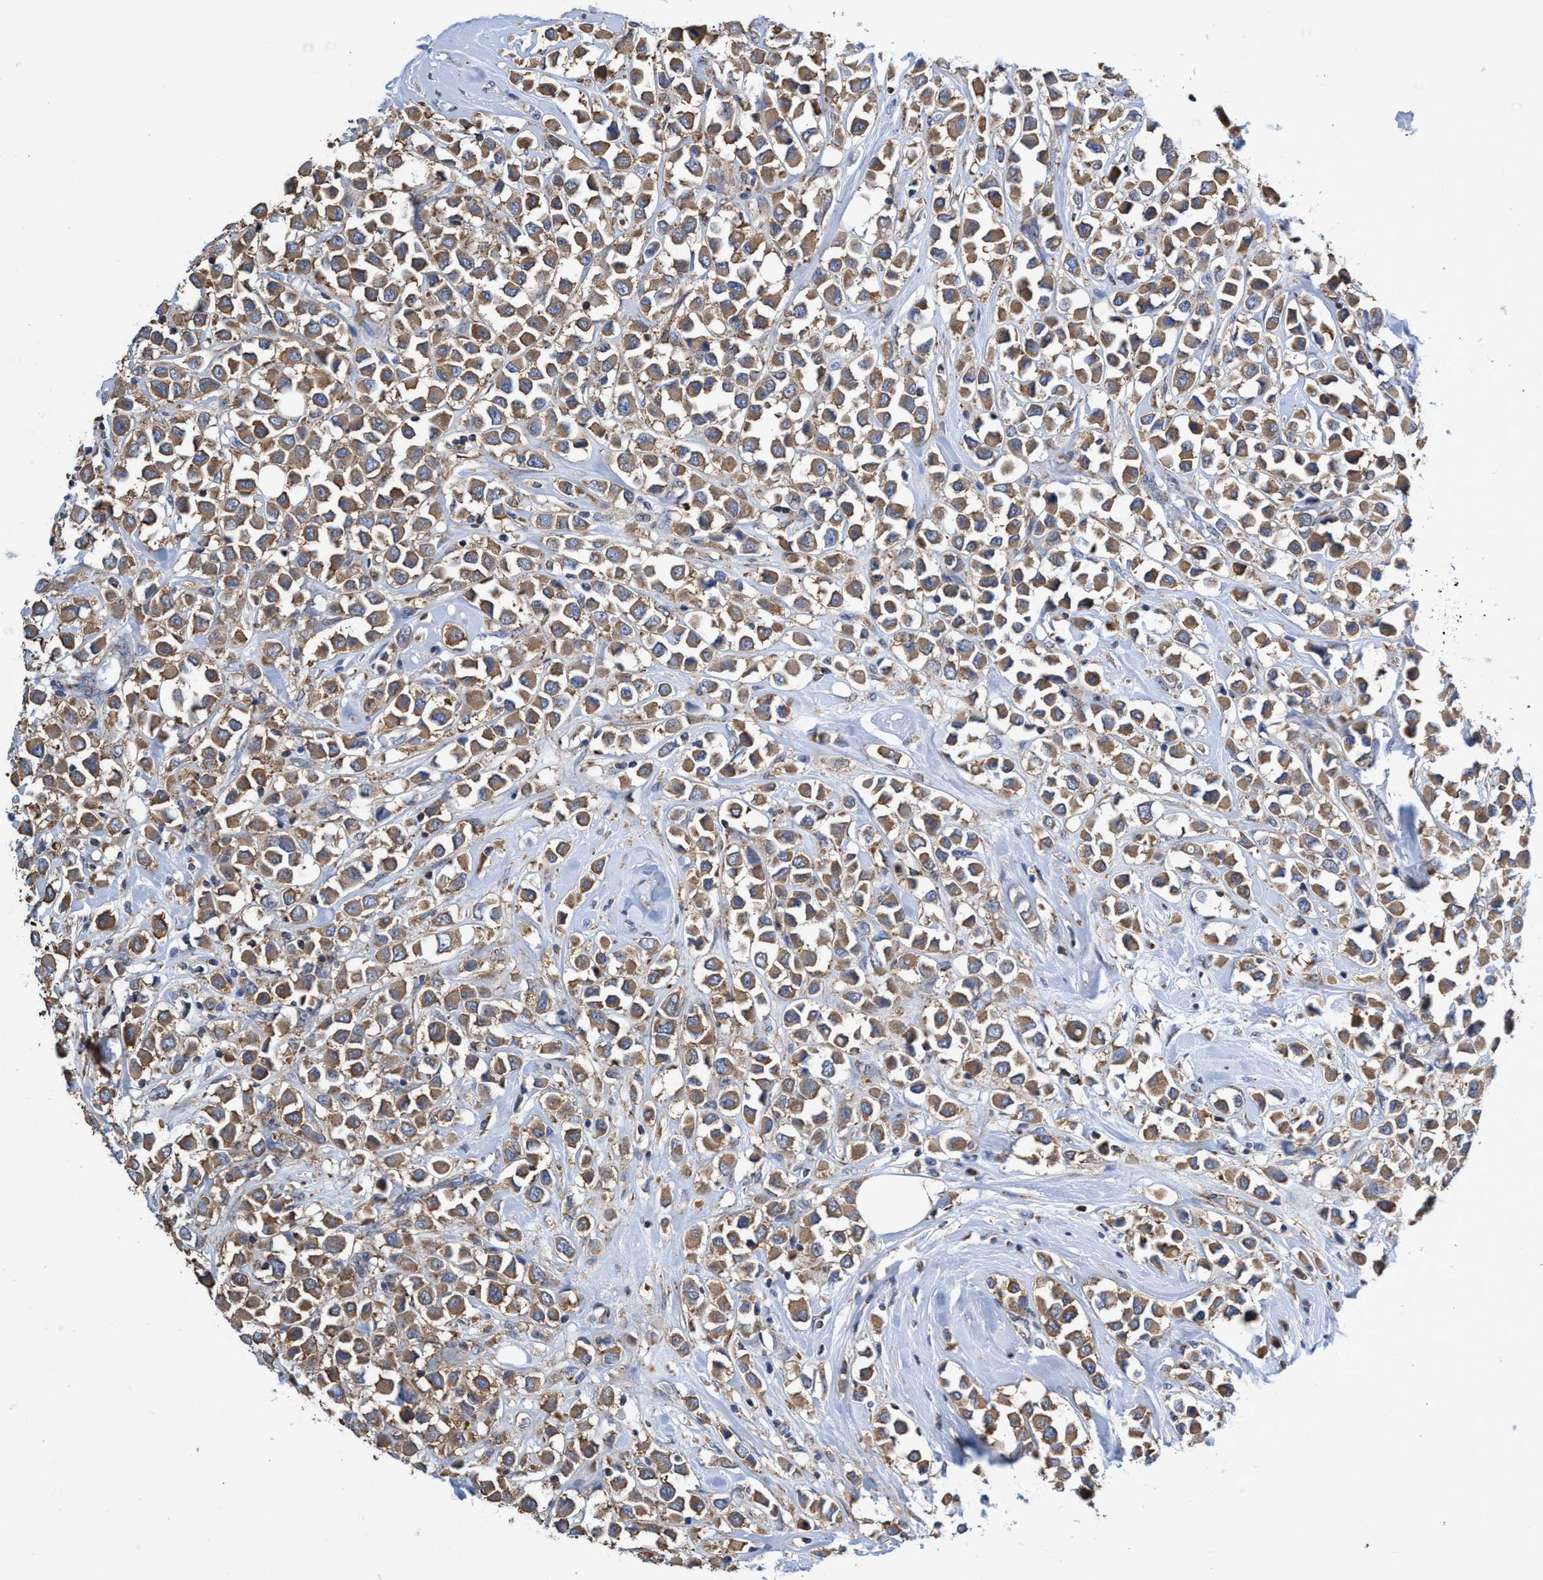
{"staining": {"intensity": "moderate", "quantity": ">75%", "location": "cytoplasmic/membranous"}, "tissue": "breast cancer", "cell_type": "Tumor cells", "image_type": "cancer", "snomed": [{"axis": "morphology", "description": "Duct carcinoma"}, {"axis": "topography", "description": "Breast"}], "caption": "DAB immunohistochemical staining of human breast cancer displays moderate cytoplasmic/membranous protein expression in about >75% of tumor cells.", "gene": "CRYZ", "patient": {"sex": "female", "age": 61}}